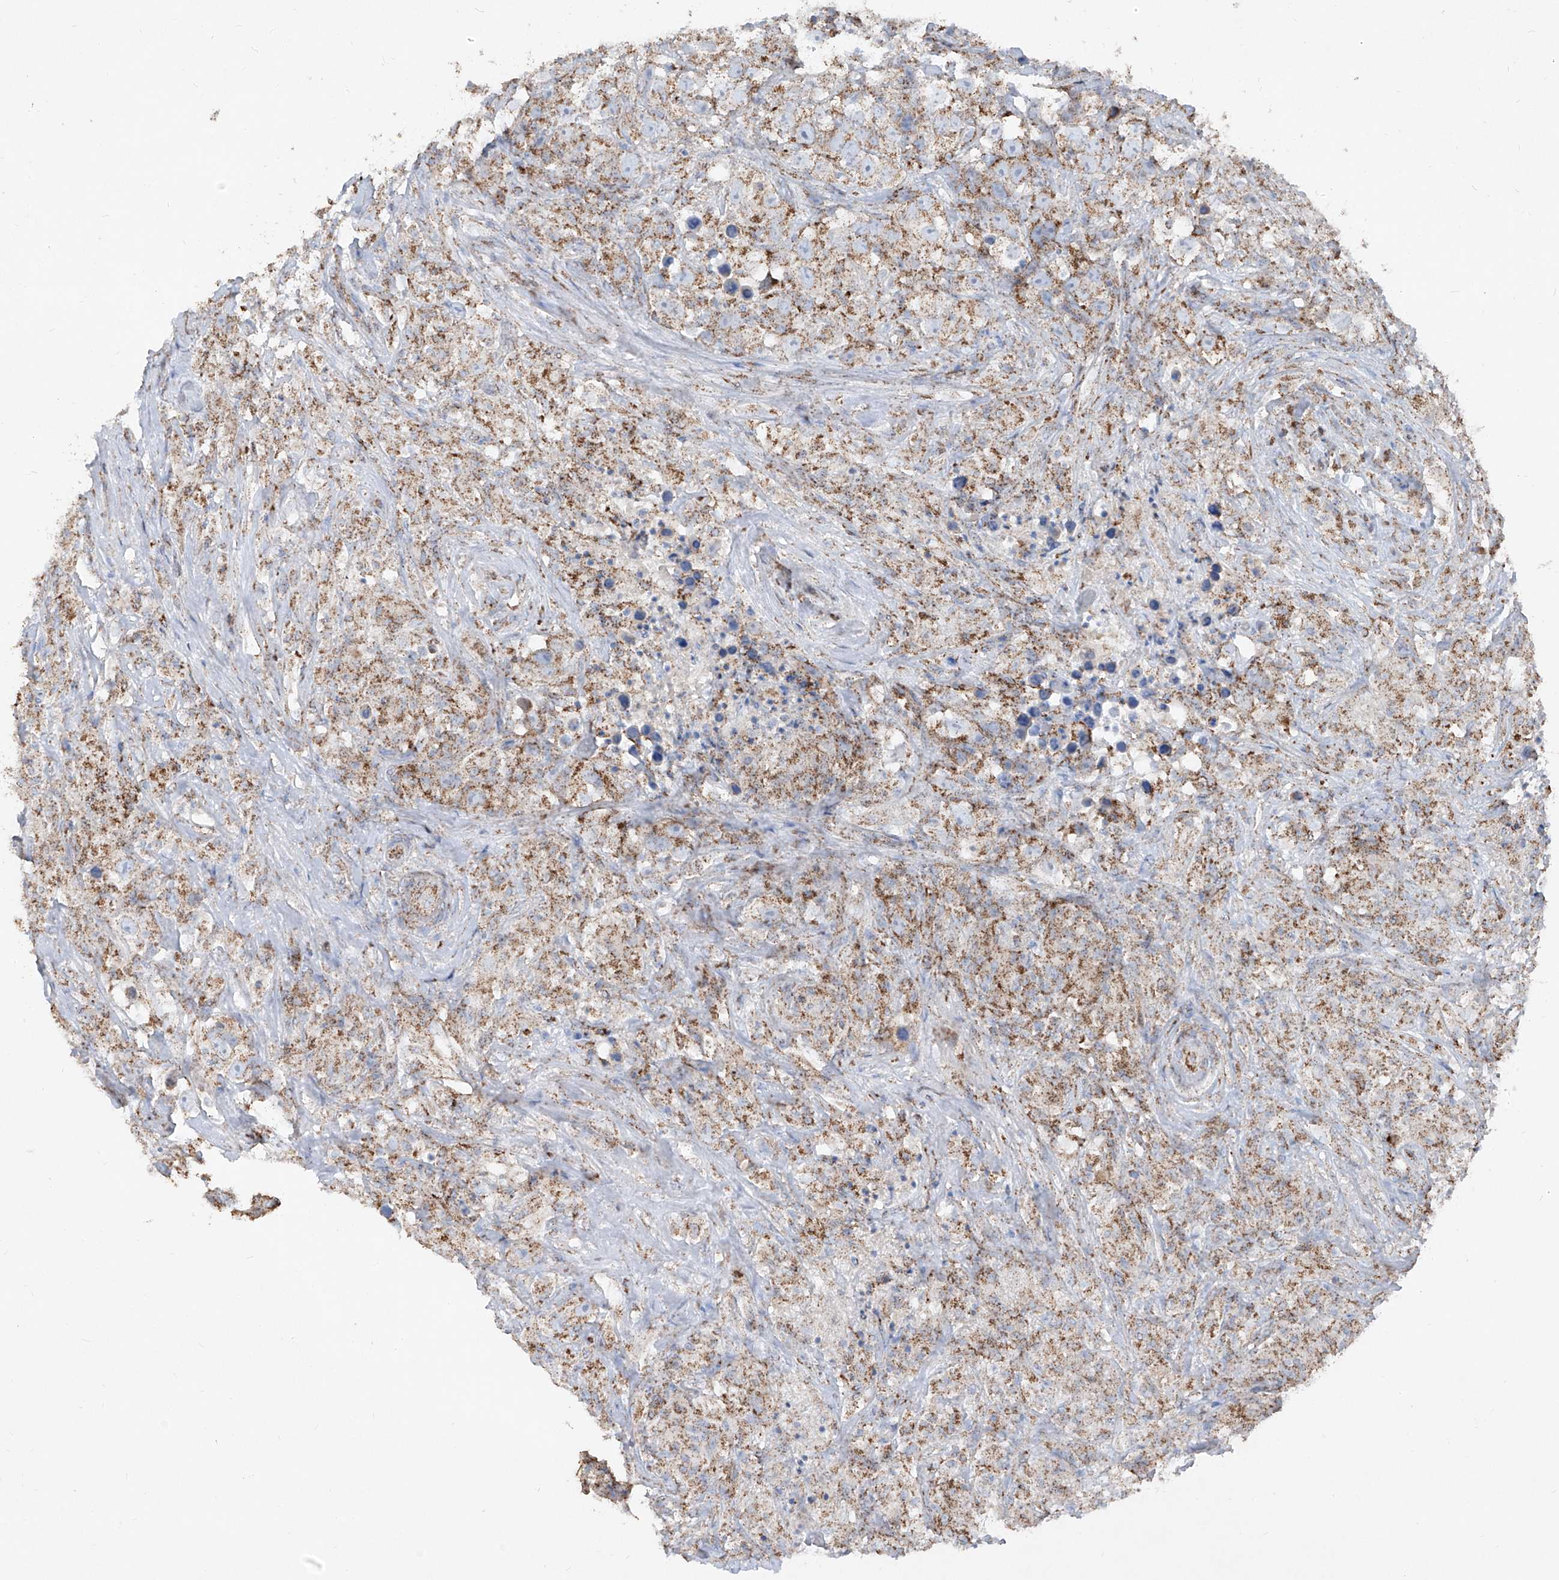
{"staining": {"intensity": "moderate", "quantity": ">75%", "location": "cytoplasmic/membranous"}, "tissue": "testis cancer", "cell_type": "Tumor cells", "image_type": "cancer", "snomed": [{"axis": "morphology", "description": "Seminoma, NOS"}, {"axis": "topography", "description": "Testis"}], "caption": "Brown immunohistochemical staining in human testis cancer displays moderate cytoplasmic/membranous positivity in approximately >75% of tumor cells.", "gene": "ABCD3", "patient": {"sex": "male", "age": 49}}